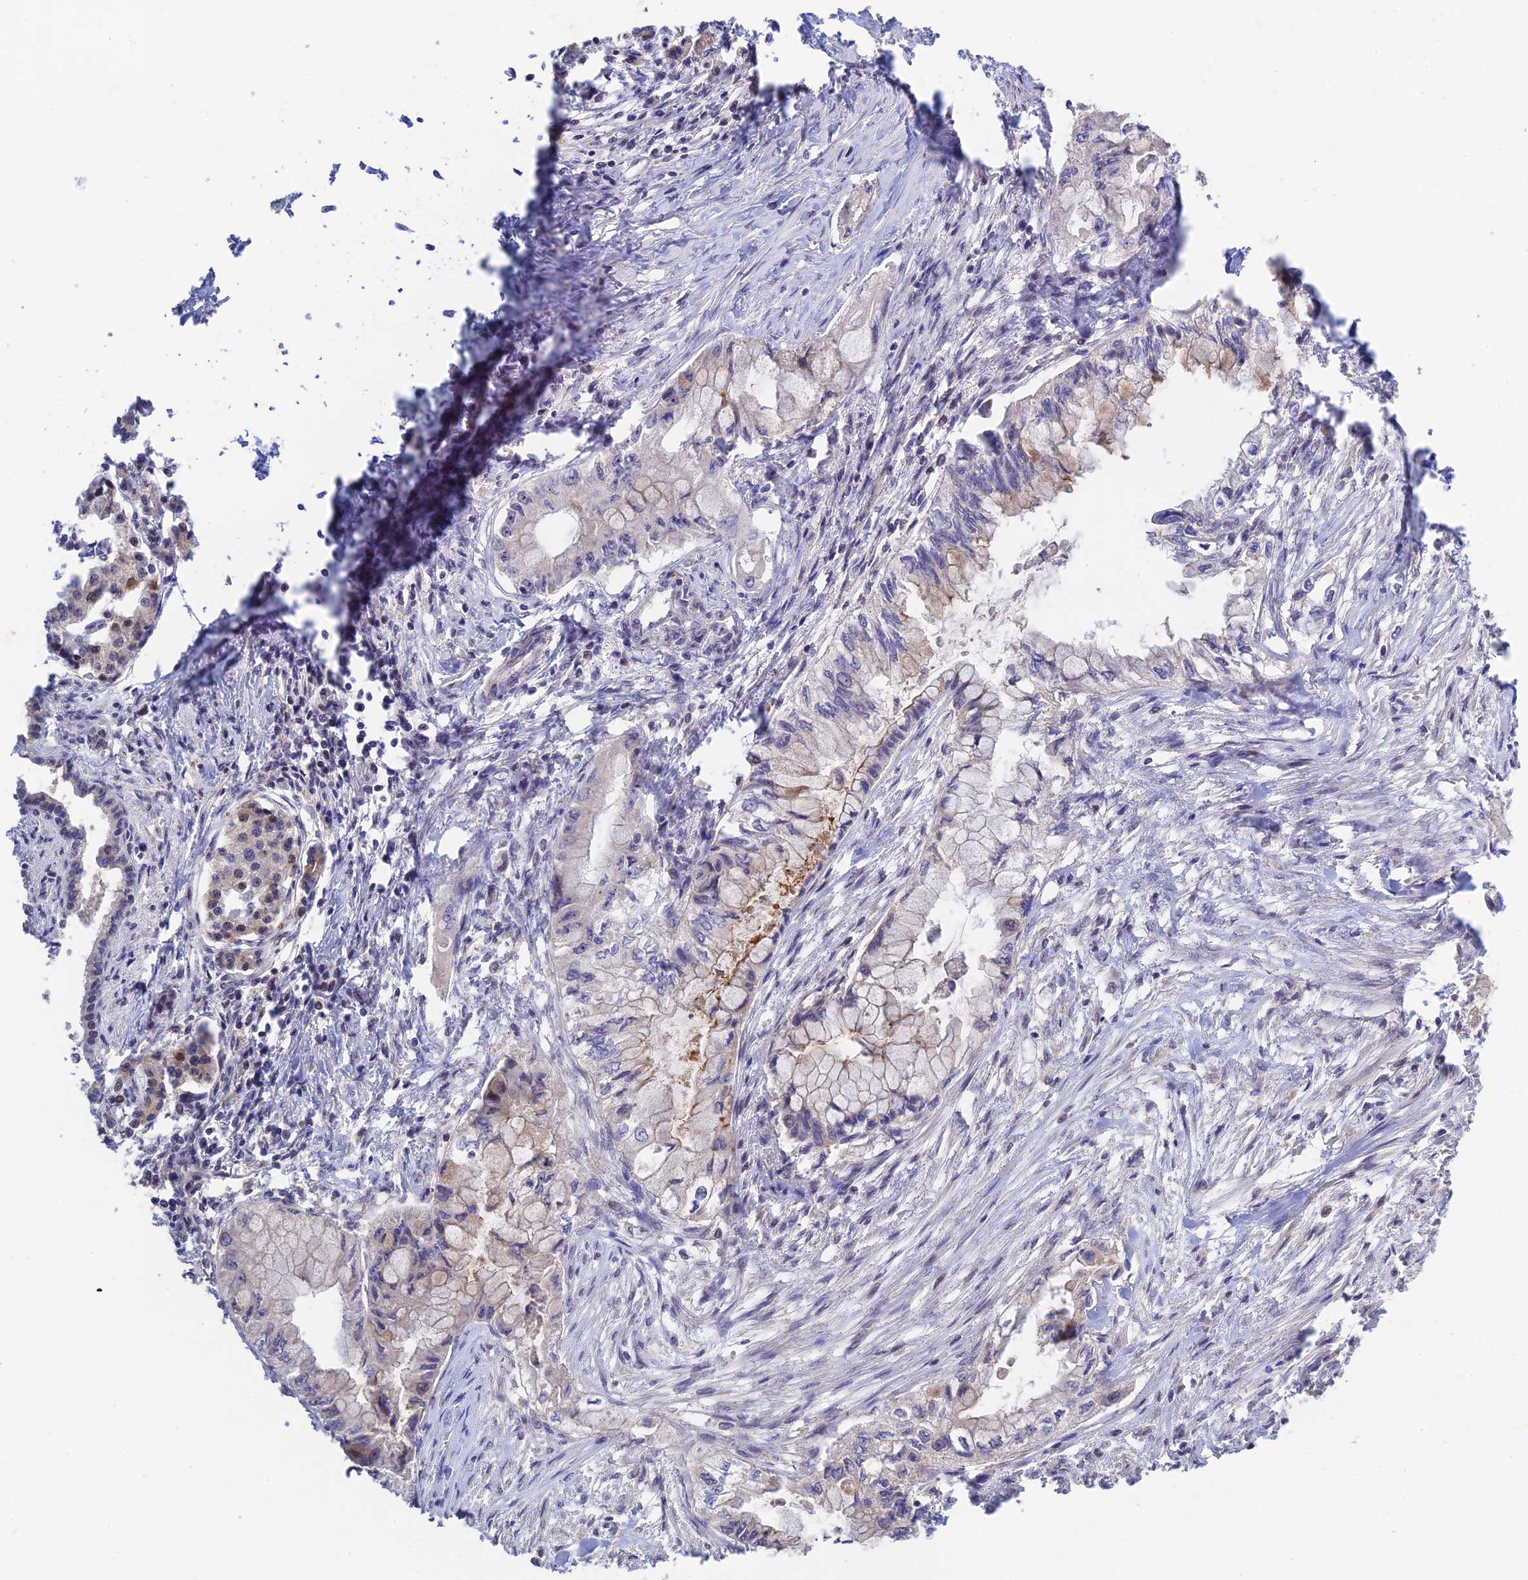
{"staining": {"intensity": "negative", "quantity": "none", "location": "none"}, "tissue": "pancreatic cancer", "cell_type": "Tumor cells", "image_type": "cancer", "snomed": [{"axis": "morphology", "description": "Adenocarcinoma, NOS"}, {"axis": "topography", "description": "Pancreas"}], "caption": "Micrograph shows no protein staining in tumor cells of pancreatic cancer (adenocarcinoma) tissue. (Brightfield microscopy of DAB immunohistochemistry at high magnification).", "gene": "CWH43", "patient": {"sex": "male", "age": 48}}